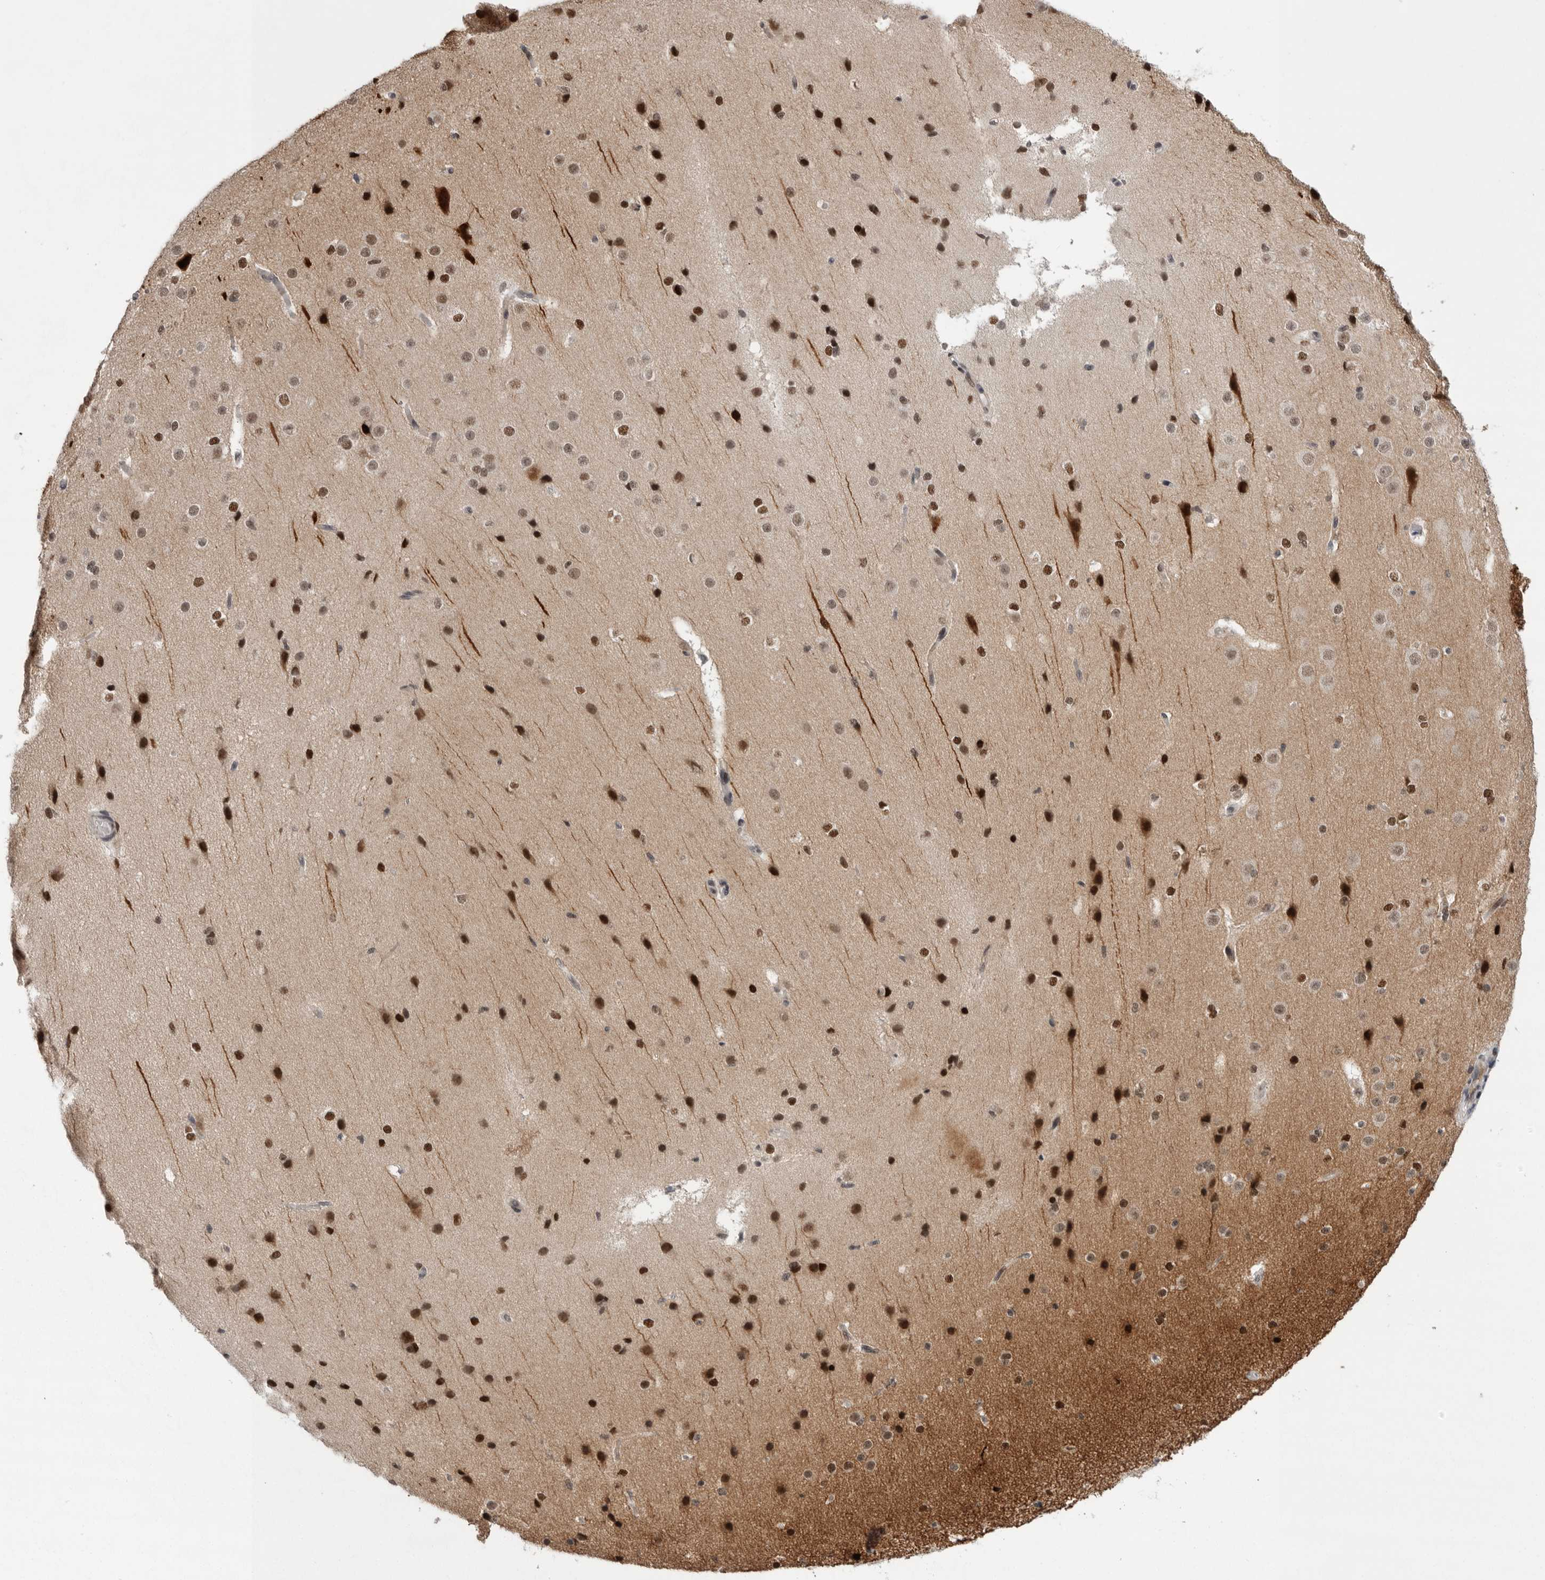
{"staining": {"intensity": "negative", "quantity": "none", "location": "none"}, "tissue": "cerebral cortex", "cell_type": "Endothelial cells", "image_type": "normal", "snomed": [{"axis": "morphology", "description": "Normal tissue, NOS"}, {"axis": "morphology", "description": "Developmental malformation"}, {"axis": "topography", "description": "Cerebral cortex"}], "caption": "IHC histopathology image of benign cerebral cortex: human cerebral cortex stained with DAB (3,3'-diaminobenzidine) demonstrates no significant protein staining in endothelial cells.", "gene": "POU5F1", "patient": {"sex": "female", "age": 30}}